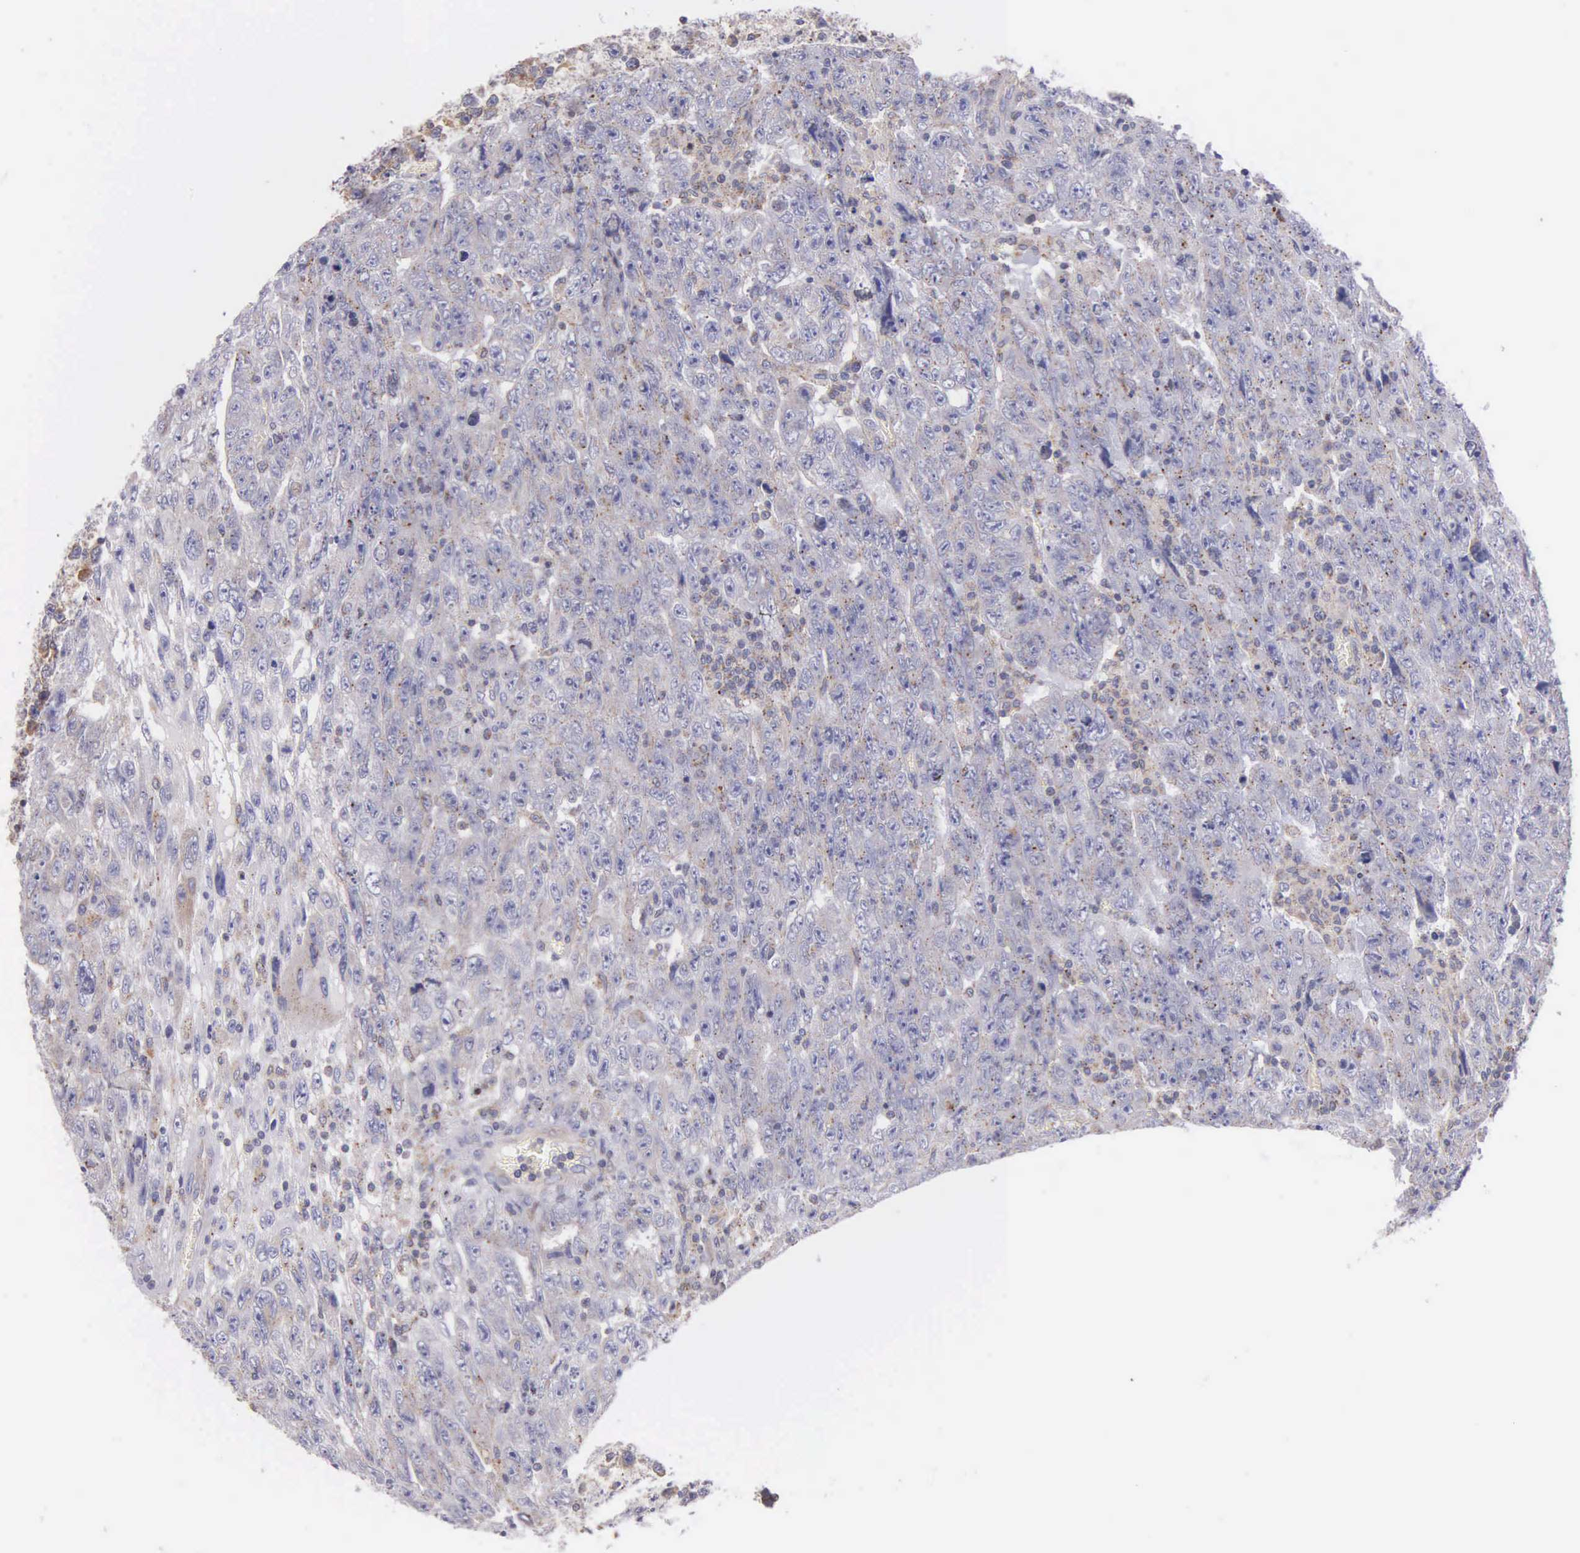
{"staining": {"intensity": "weak", "quantity": "<25%", "location": "cytoplasmic/membranous"}, "tissue": "testis cancer", "cell_type": "Tumor cells", "image_type": "cancer", "snomed": [{"axis": "morphology", "description": "Carcinoma, Embryonal, NOS"}, {"axis": "topography", "description": "Testis"}], "caption": "The image displays no significant staining in tumor cells of embryonal carcinoma (testis).", "gene": "MIA2", "patient": {"sex": "male", "age": 28}}